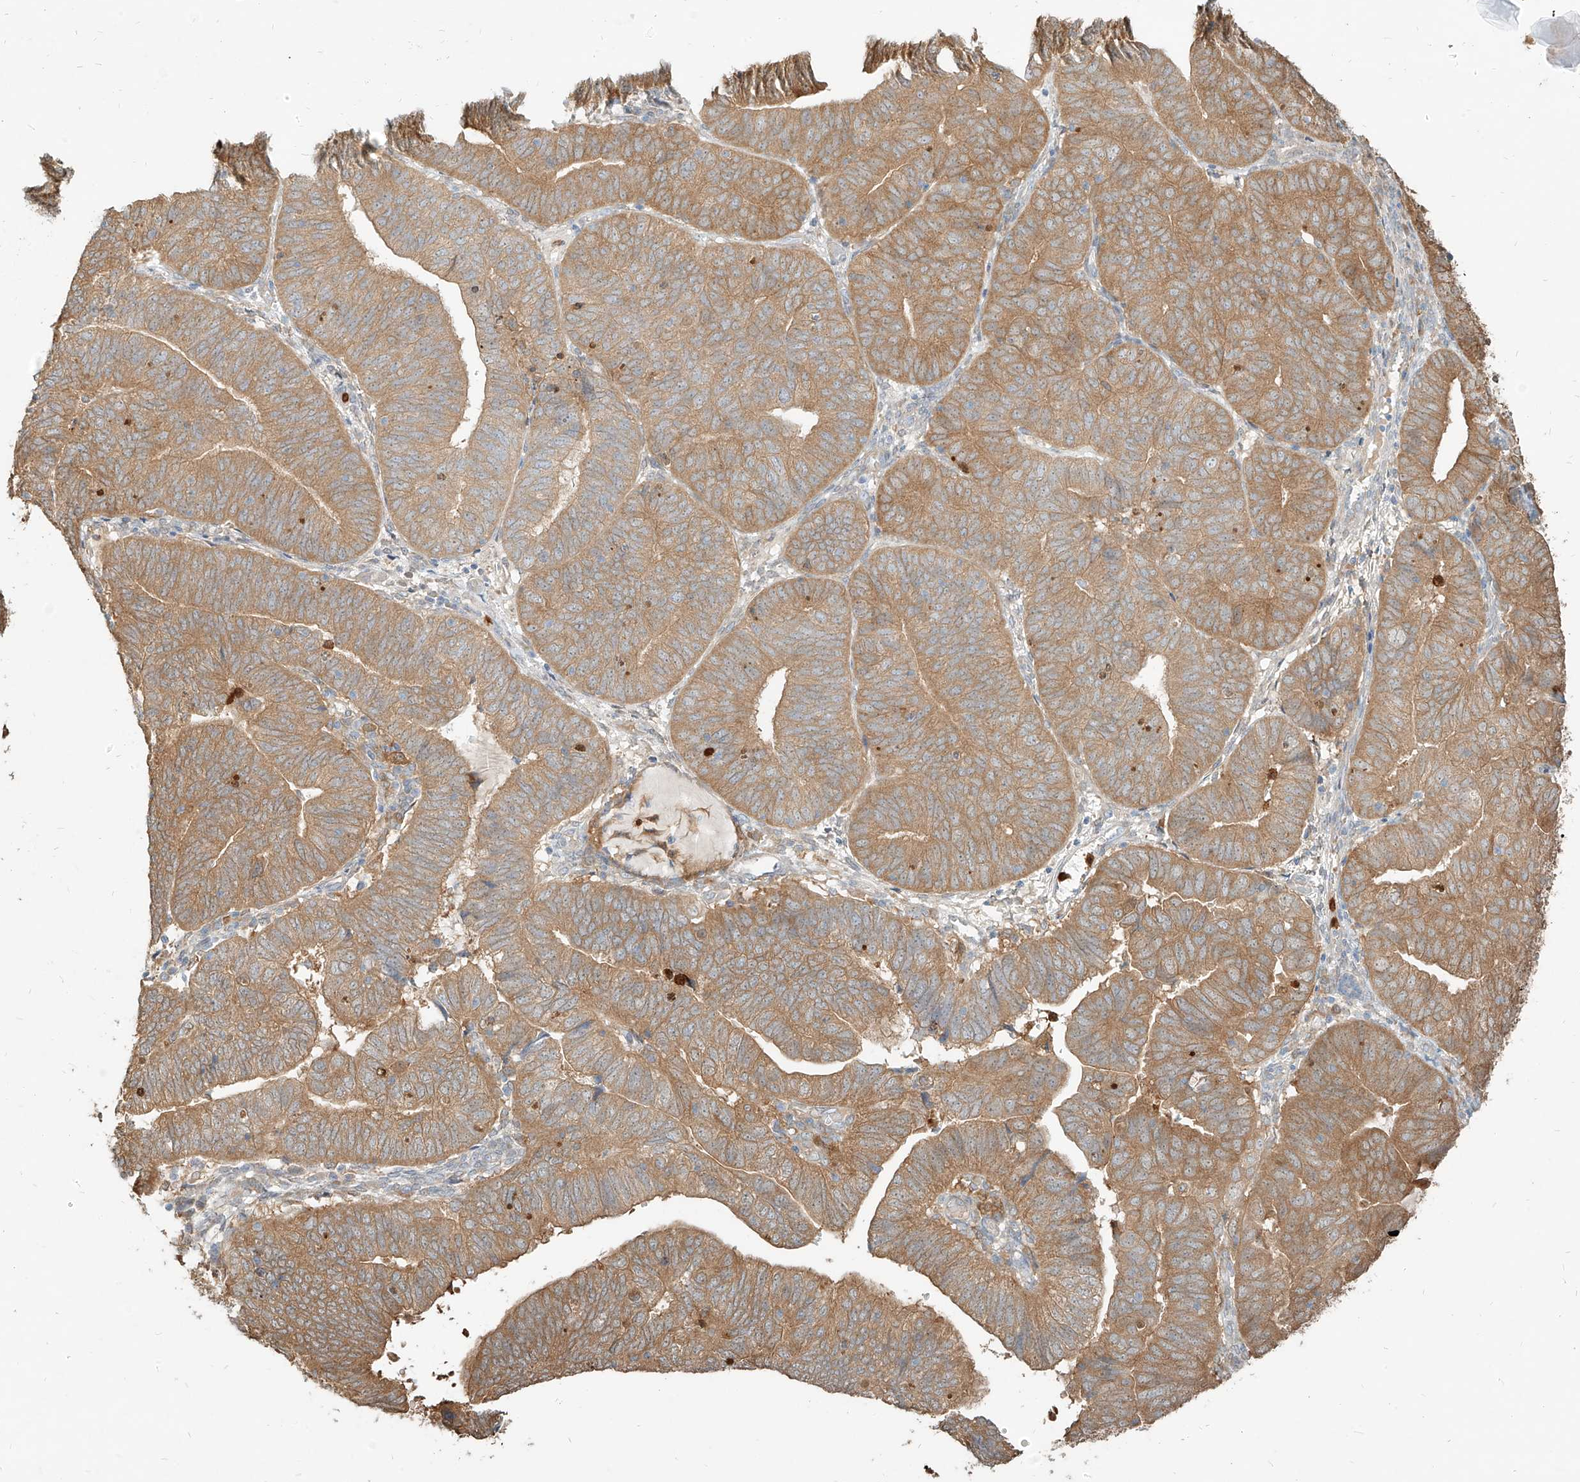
{"staining": {"intensity": "moderate", "quantity": ">75%", "location": "cytoplasmic/membranous"}, "tissue": "endometrial cancer", "cell_type": "Tumor cells", "image_type": "cancer", "snomed": [{"axis": "morphology", "description": "Adenocarcinoma, NOS"}, {"axis": "topography", "description": "Uterus"}], "caption": "Adenocarcinoma (endometrial) stained with a protein marker exhibits moderate staining in tumor cells.", "gene": "PGD", "patient": {"sex": "female", "age": 77}}